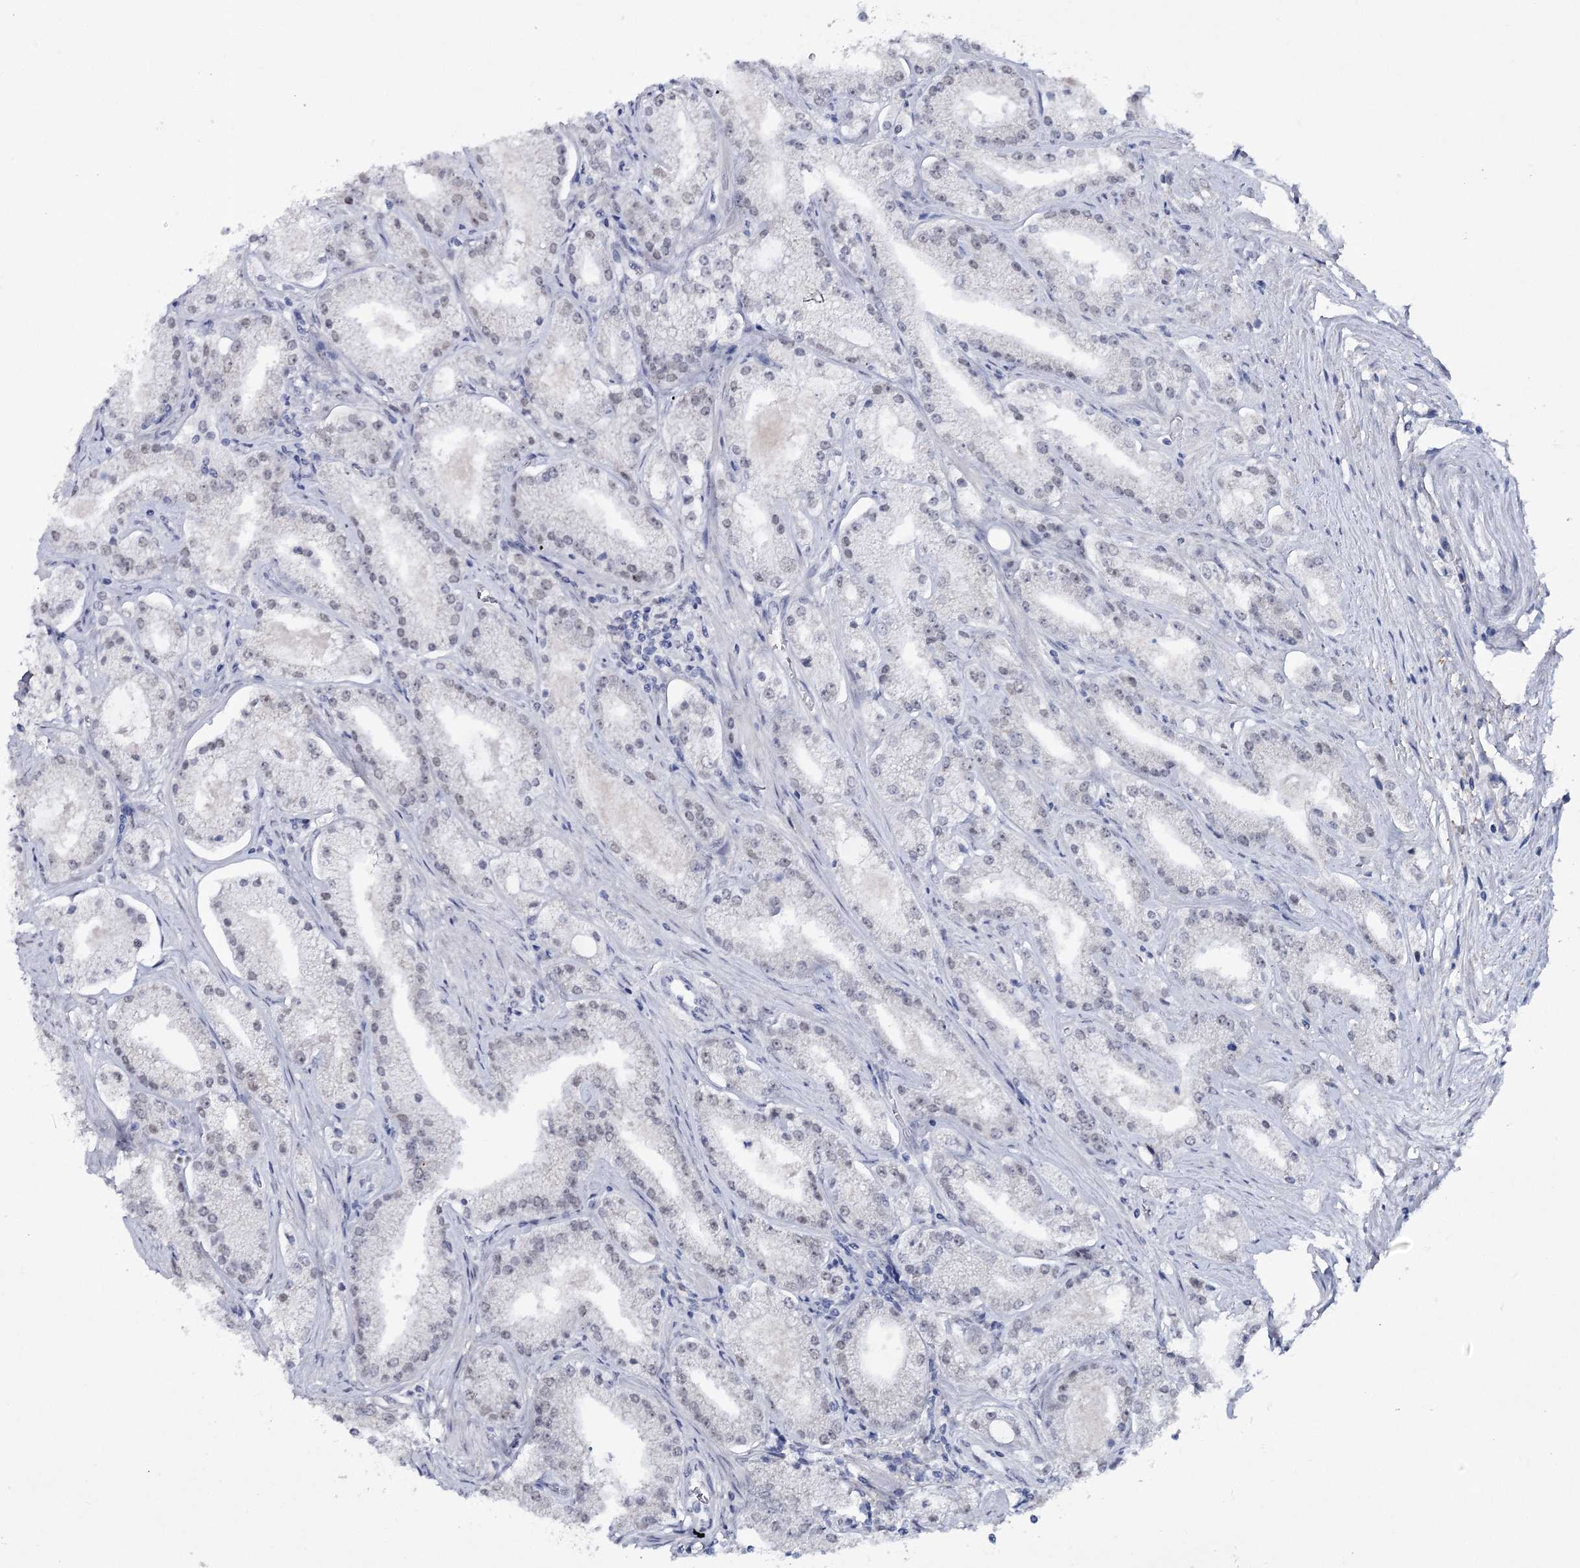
{"staining": {"intensity": "weak", "quantity": ">75%", "location": "nuclear"}, "tissue": "prostate cancer", "cell_type": "Tumor cells", "image_type": "cancer", "snomed": [{"axis": "morphology", "description": "Adenocarcinoma, Low grade"}, {"axis": "topography", "description": "Prostate"}], "caption": "Low-grade adenocarcinoma (prostate) stained for a protein (brown) shows weak nuclear positive positivity in about >75% of tumor cells.", "gene": "ZC3H8", "patient": {"sex": "male", "age": 69}}